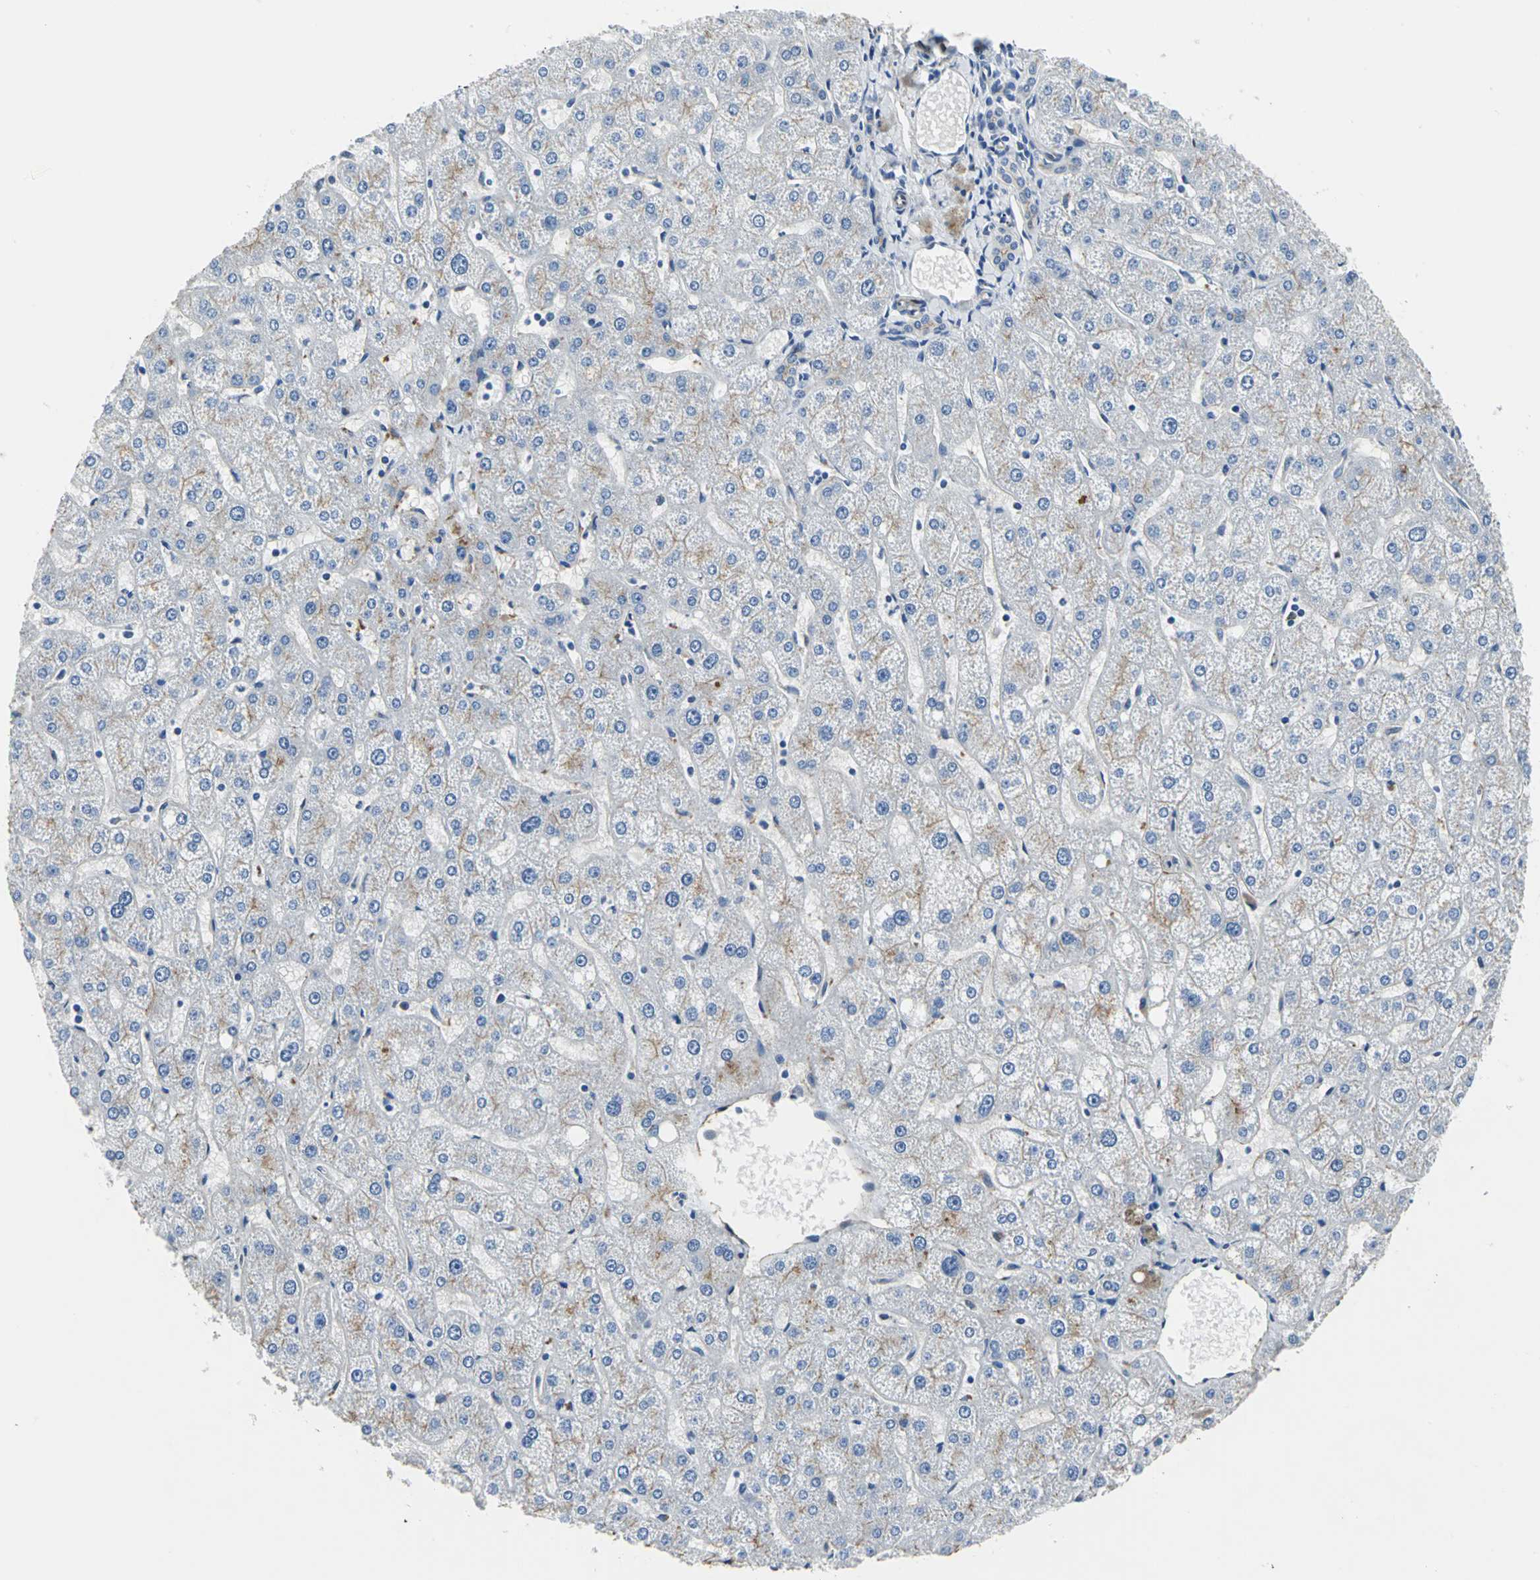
{"staining": {"intensity": "moderate", "quantity": ">75%", "location": "cytoplasmic/membranous"}, "tissue": "liver", "cell_type": "Cholangiocytes", "image_type": "normal", "snomed": [{"axis": "morphology", "description": "Normal tissue, NOS"}, {"axis": "topography", "description": "Liver"}], "caption": "Protein staining exhibits moderate cytoplasmic/membranous positivity in about >75% of cholangiocytes in unremarkable liver. The staining was performed using DAB (3,3'-diaminobenzidine) to visualize the protein expression in brown, while the nuclei were stained in blue with hematoxylin (Magnification: 20x).", "gene": "ENSG00000285130", "patient": {"sex": "male", "age": 67}}